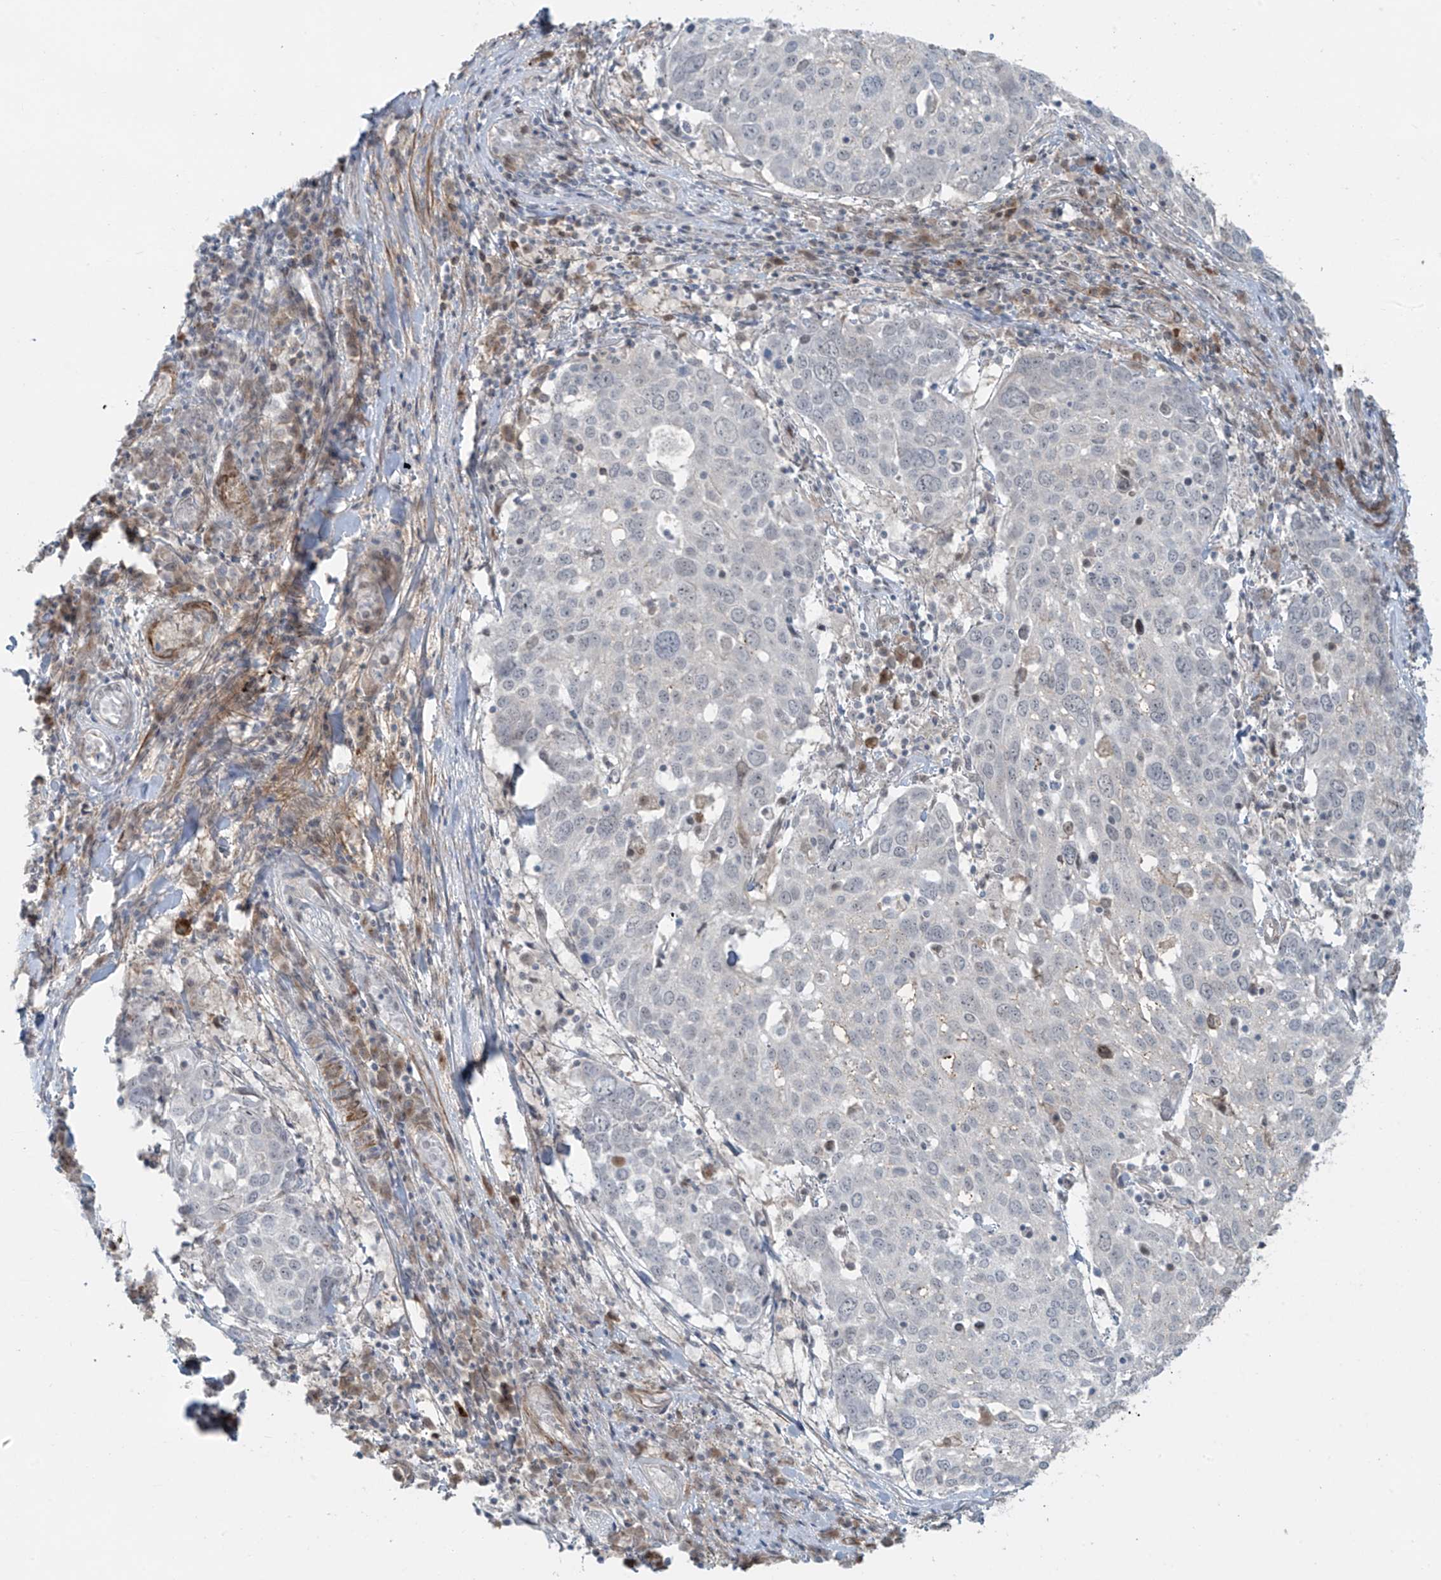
{"staining": {"intensity": "negative", "quantity": "none", "location": "none"}, "tissue": "lung cancer", "cell_type": "Tumor cells", "image_type": "cancer", "snomed": [{"axis": "morphology", "description": "Squamous cell carcinoma, NOS"}, {"axis": "topography", "description": "Lung"}], "caption": "Immunohistochemical staining of human lung cancer (squamous cell carcinoma) displays no significant positivity in tumor cells.", "gene": "RASGEF1A", "patient": {"sex": "male", "age": 65}}